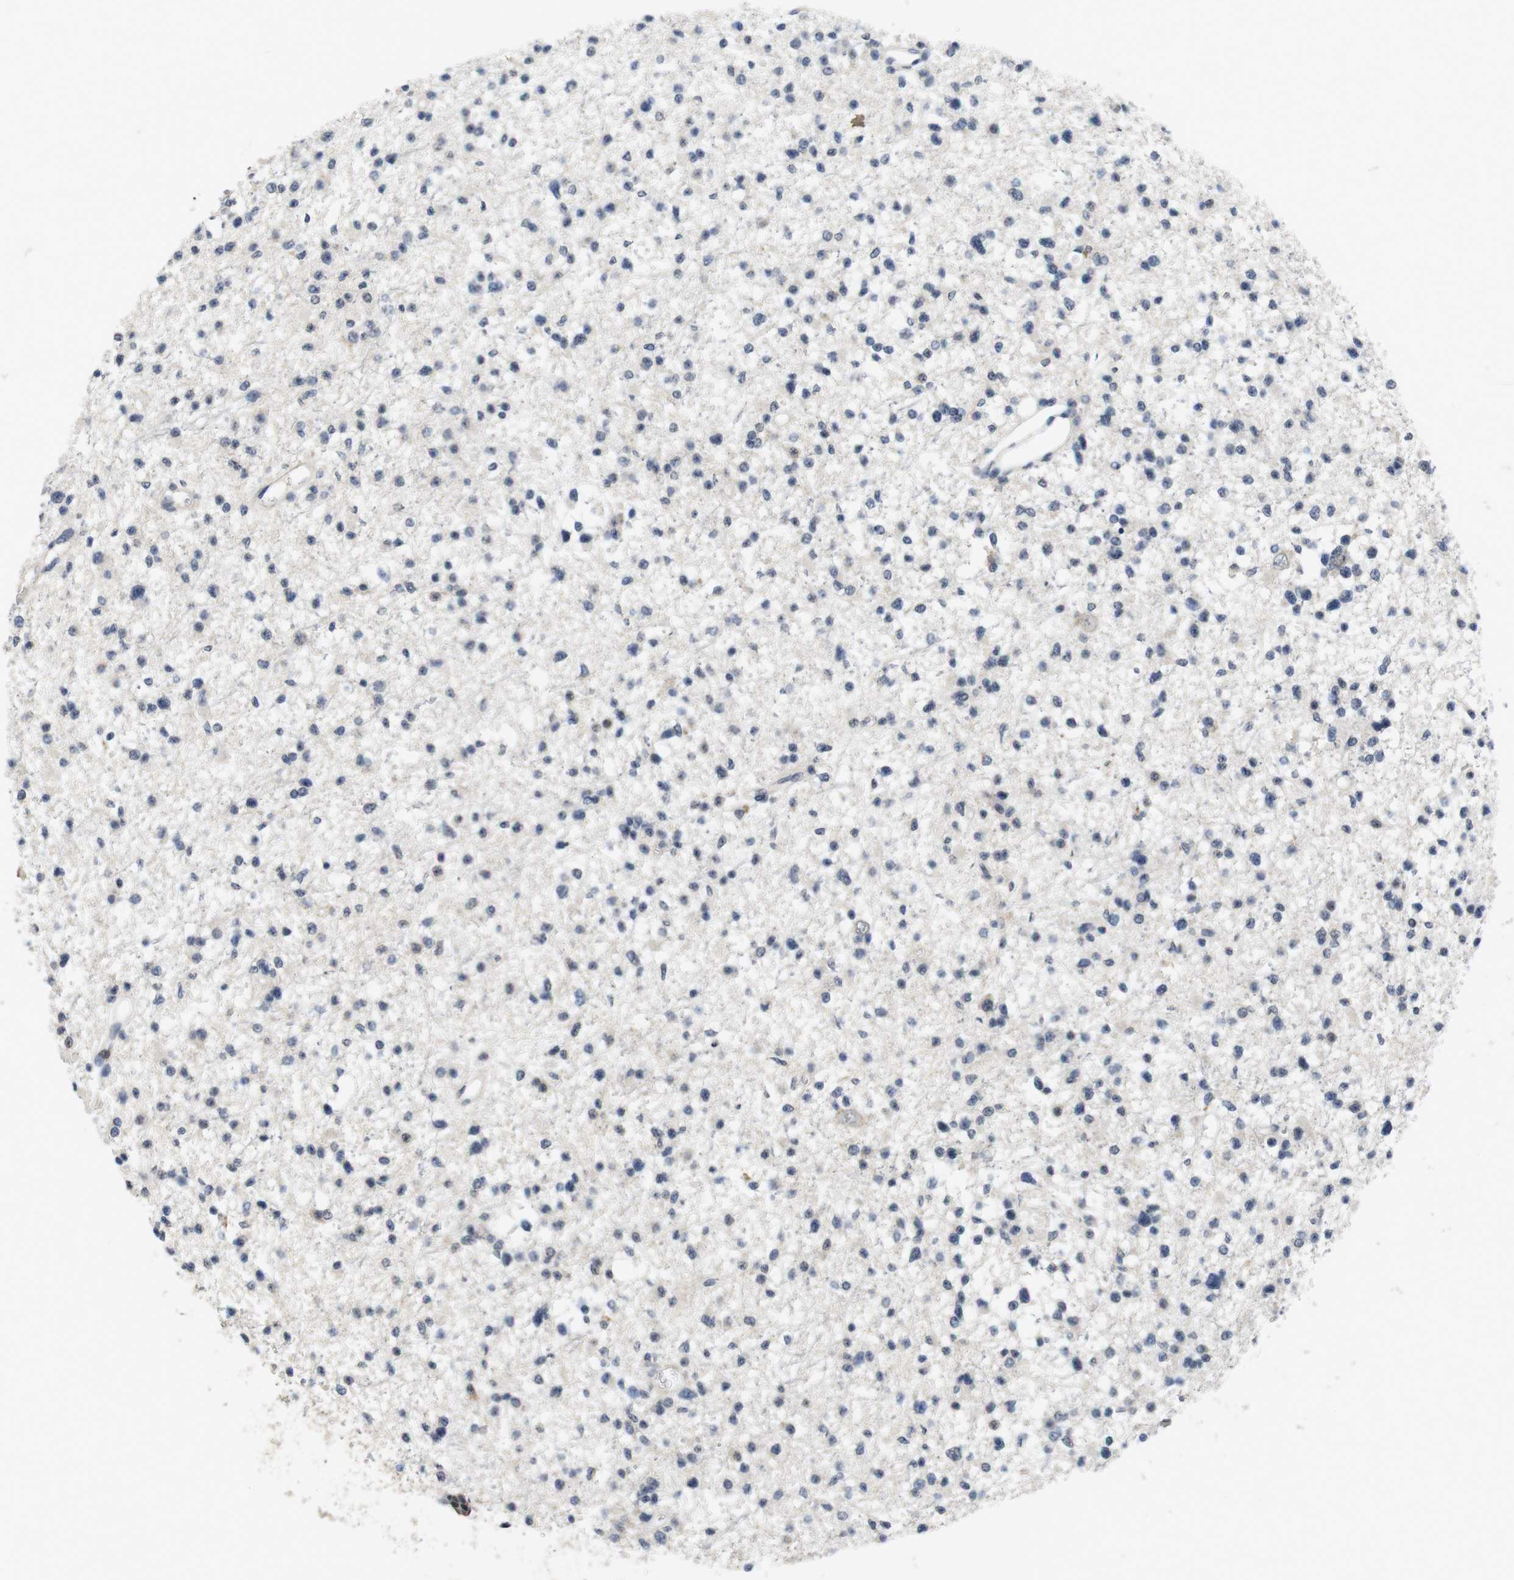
{"staining": {"intensity": "negative", "quantity": "none", "location": "none"}, "tissue": "glioma", "cell_type": "Tumor cells", "image_type": "cancer", "snomed": [{"axis": "morphology", "description": "Glioma, malignant, Low grade"}, {"axis": "topography", "description": "Brain"}], "caption": "This is an IHC image of glioma. There is no staining in tumor cells.", "gene": "SKP2", "patient": {"sex": "female", "age": 22}}